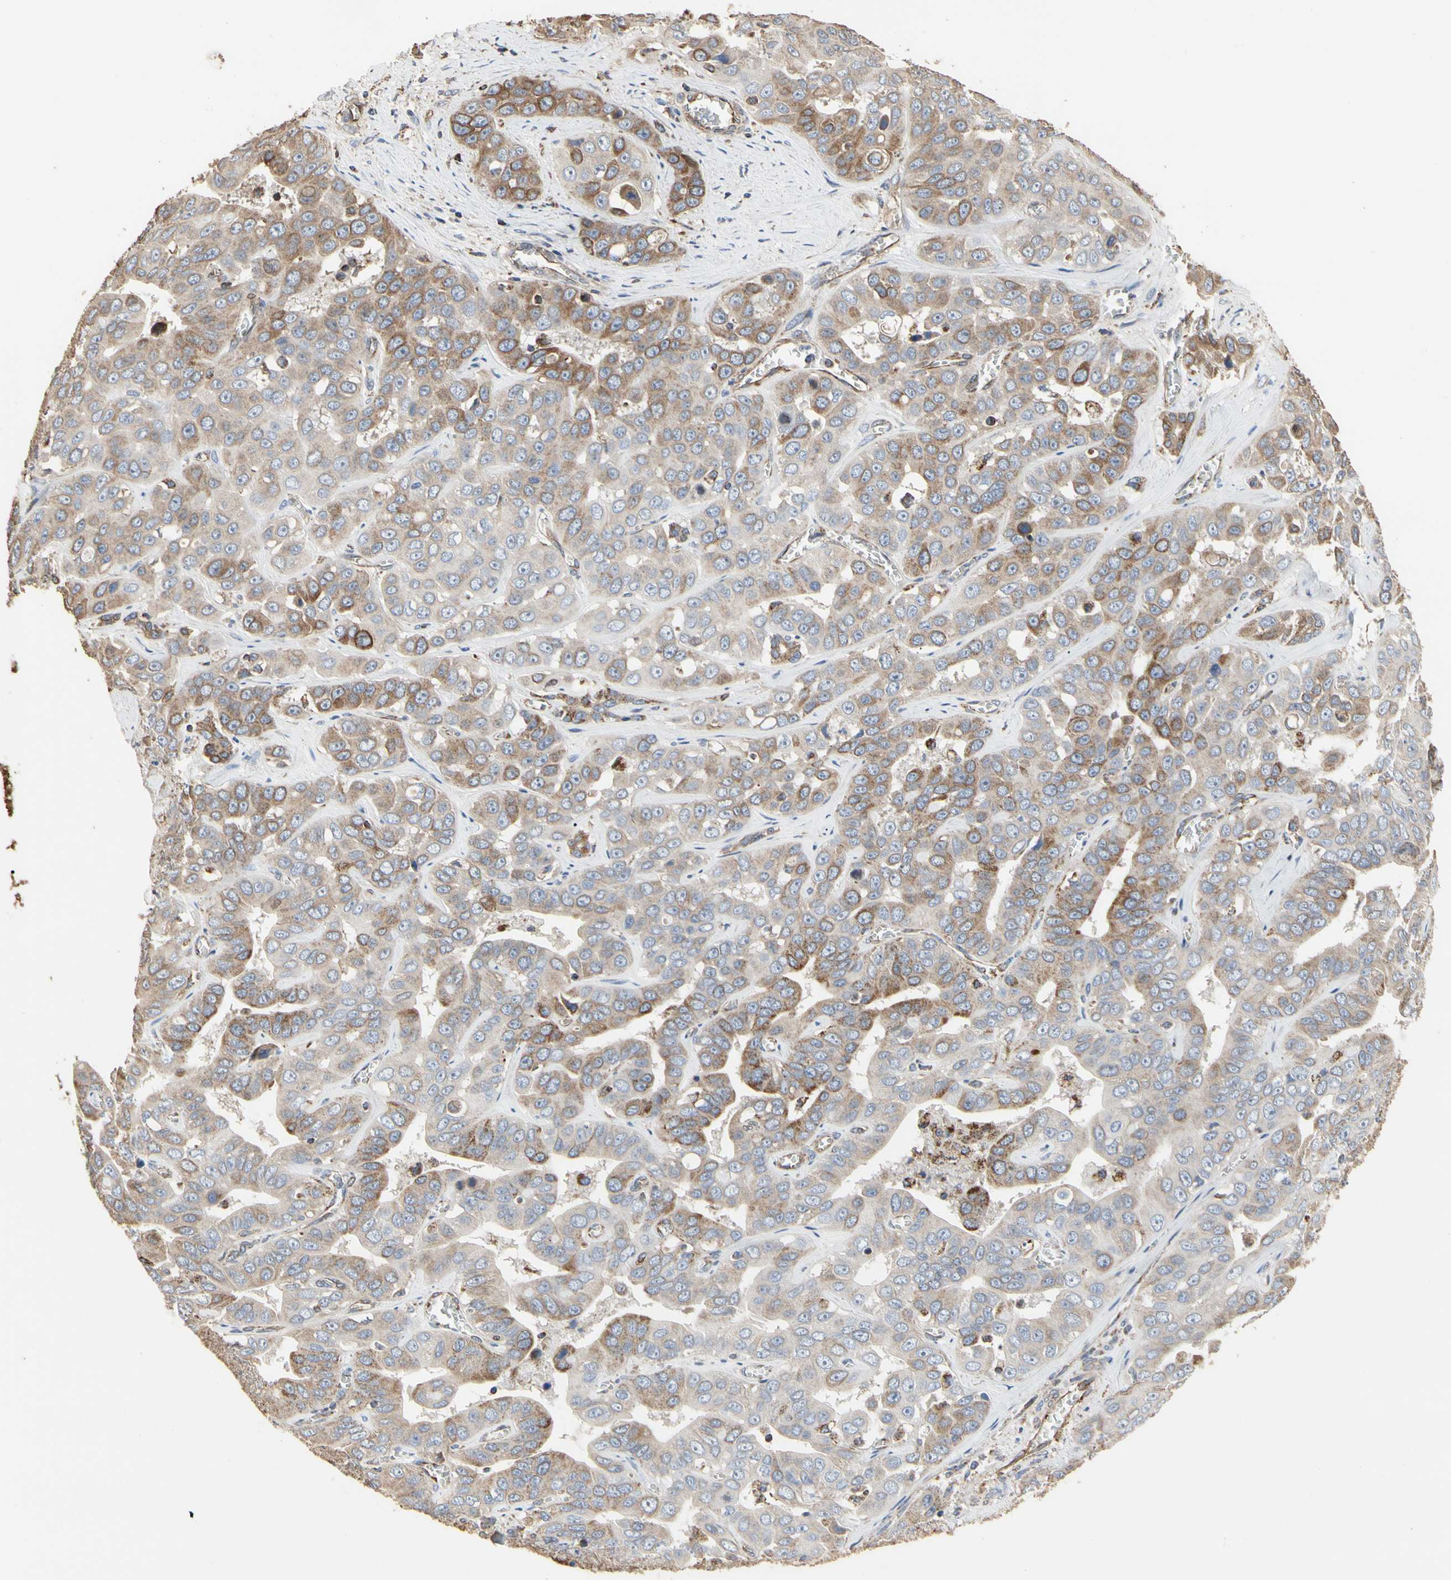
{"staining": {"intensity": "moderate", "quantity": "<25%", "location": "cytoplasmic/membranous"}, "tissue": "liver cancer", "cell_type": "Tumor cells", "image_type": "cancer", "snomed": [{"axis": "morphology", "description": "Cholangiocarcinoma"}, {"axis": "topography", "description": "Liver"}], "caption": "Approximately <25% of tumor cells in liver cancer show moderate cytoplasmic/membranous protein expression as visualized by brown immunohistochemical staining.", "gene": "TUBA1A", "patient": {"sex": "female", "age": 52}}